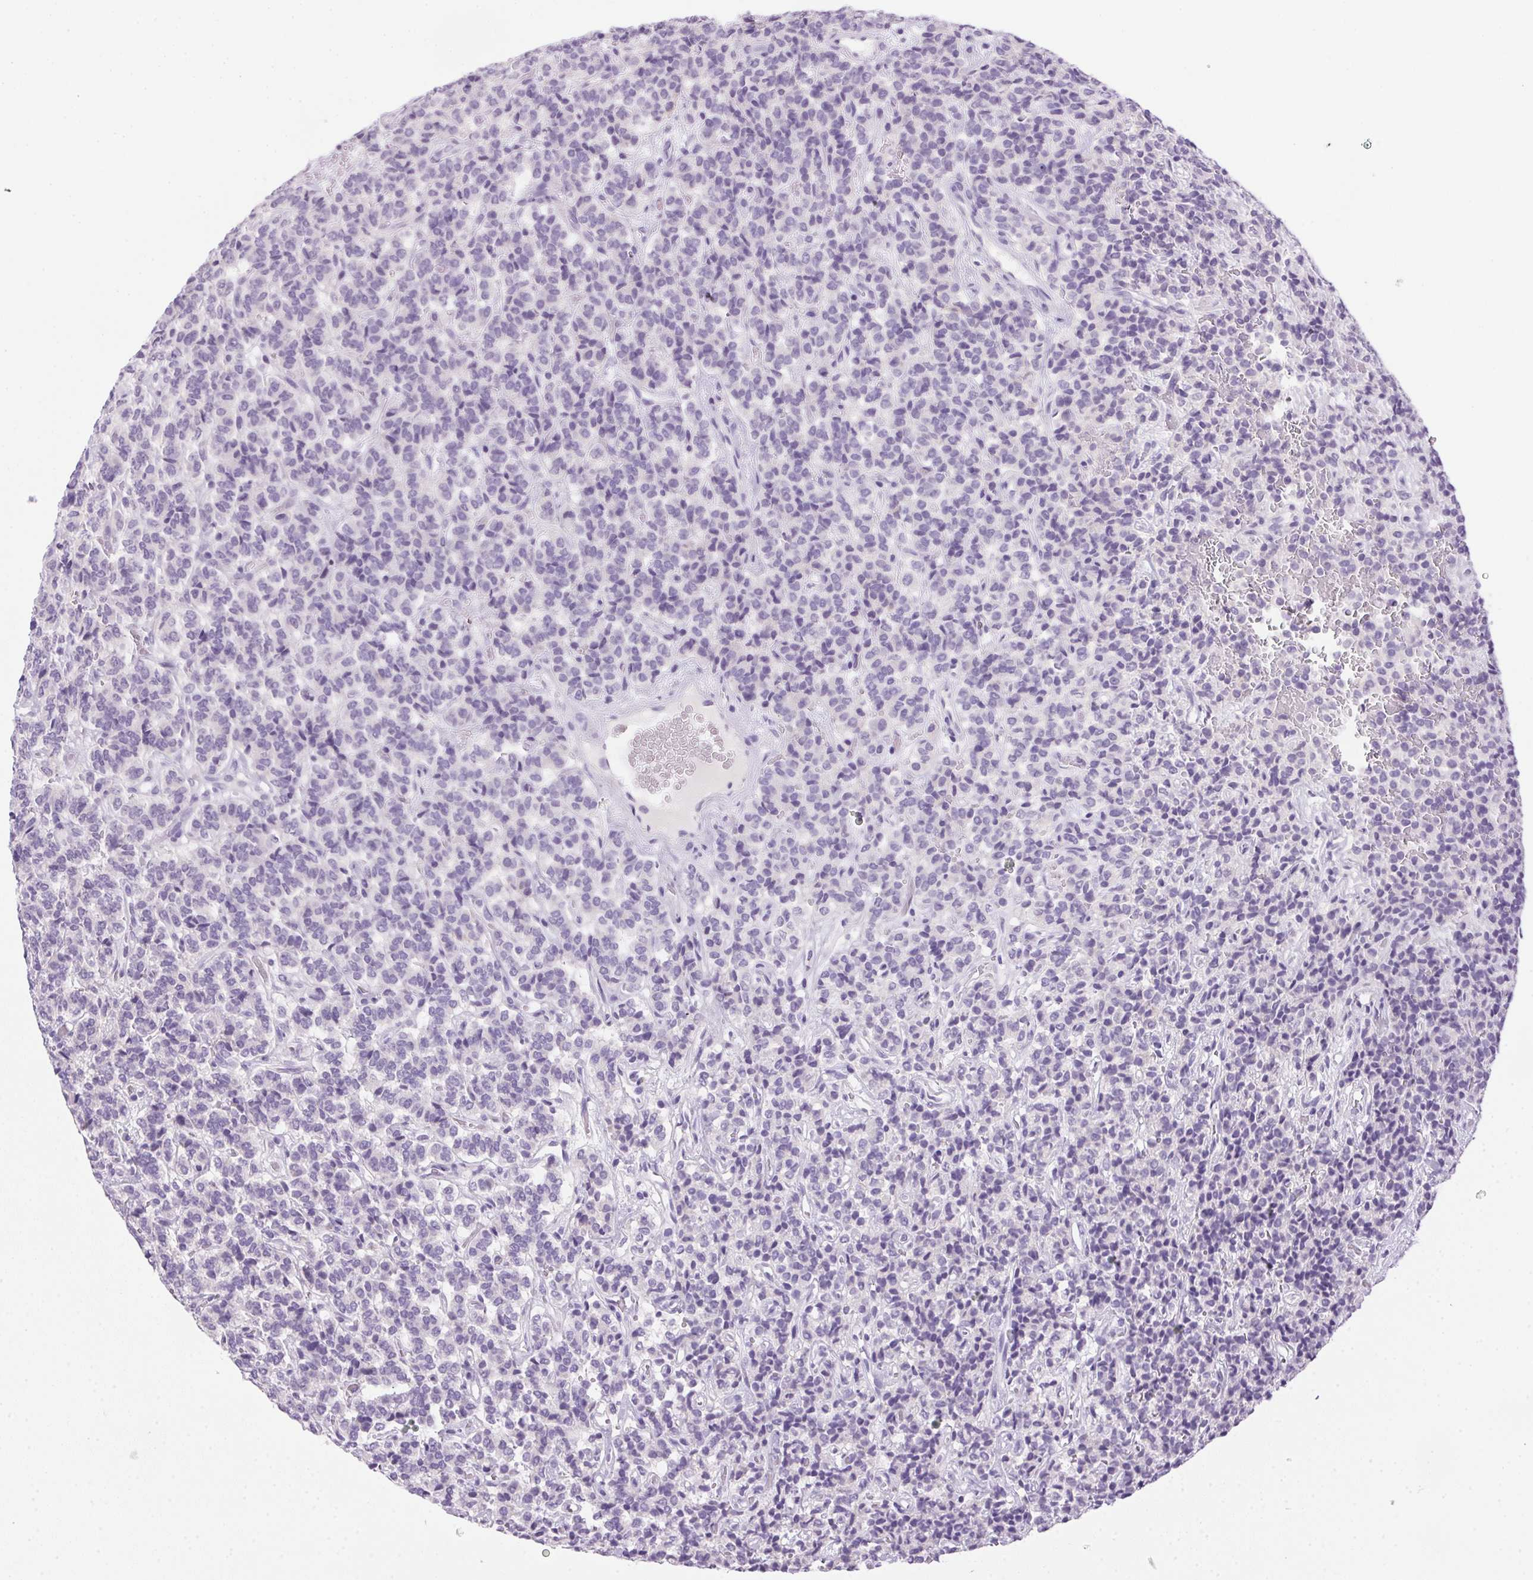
{"staining": {"intensity": "negative", "quantity": "none", "location": "none"}, "tissue": "carcinoid", "cell_type": "Tumor cells", "image_type": "cancer", "snomed": [{"axis": "morphology", "description": "Carcinoid, malignant, NOS"}, {"axis": "topography", "description": "Pancreas"}], "caption": "An image of human carcinoid is negative for staining in tumor cells. (DAB (3,3'-diaminobenzidine) IHC, high magnification).", "gene": "POPDC2", "patient": {"sex": "male", "age": 36}}